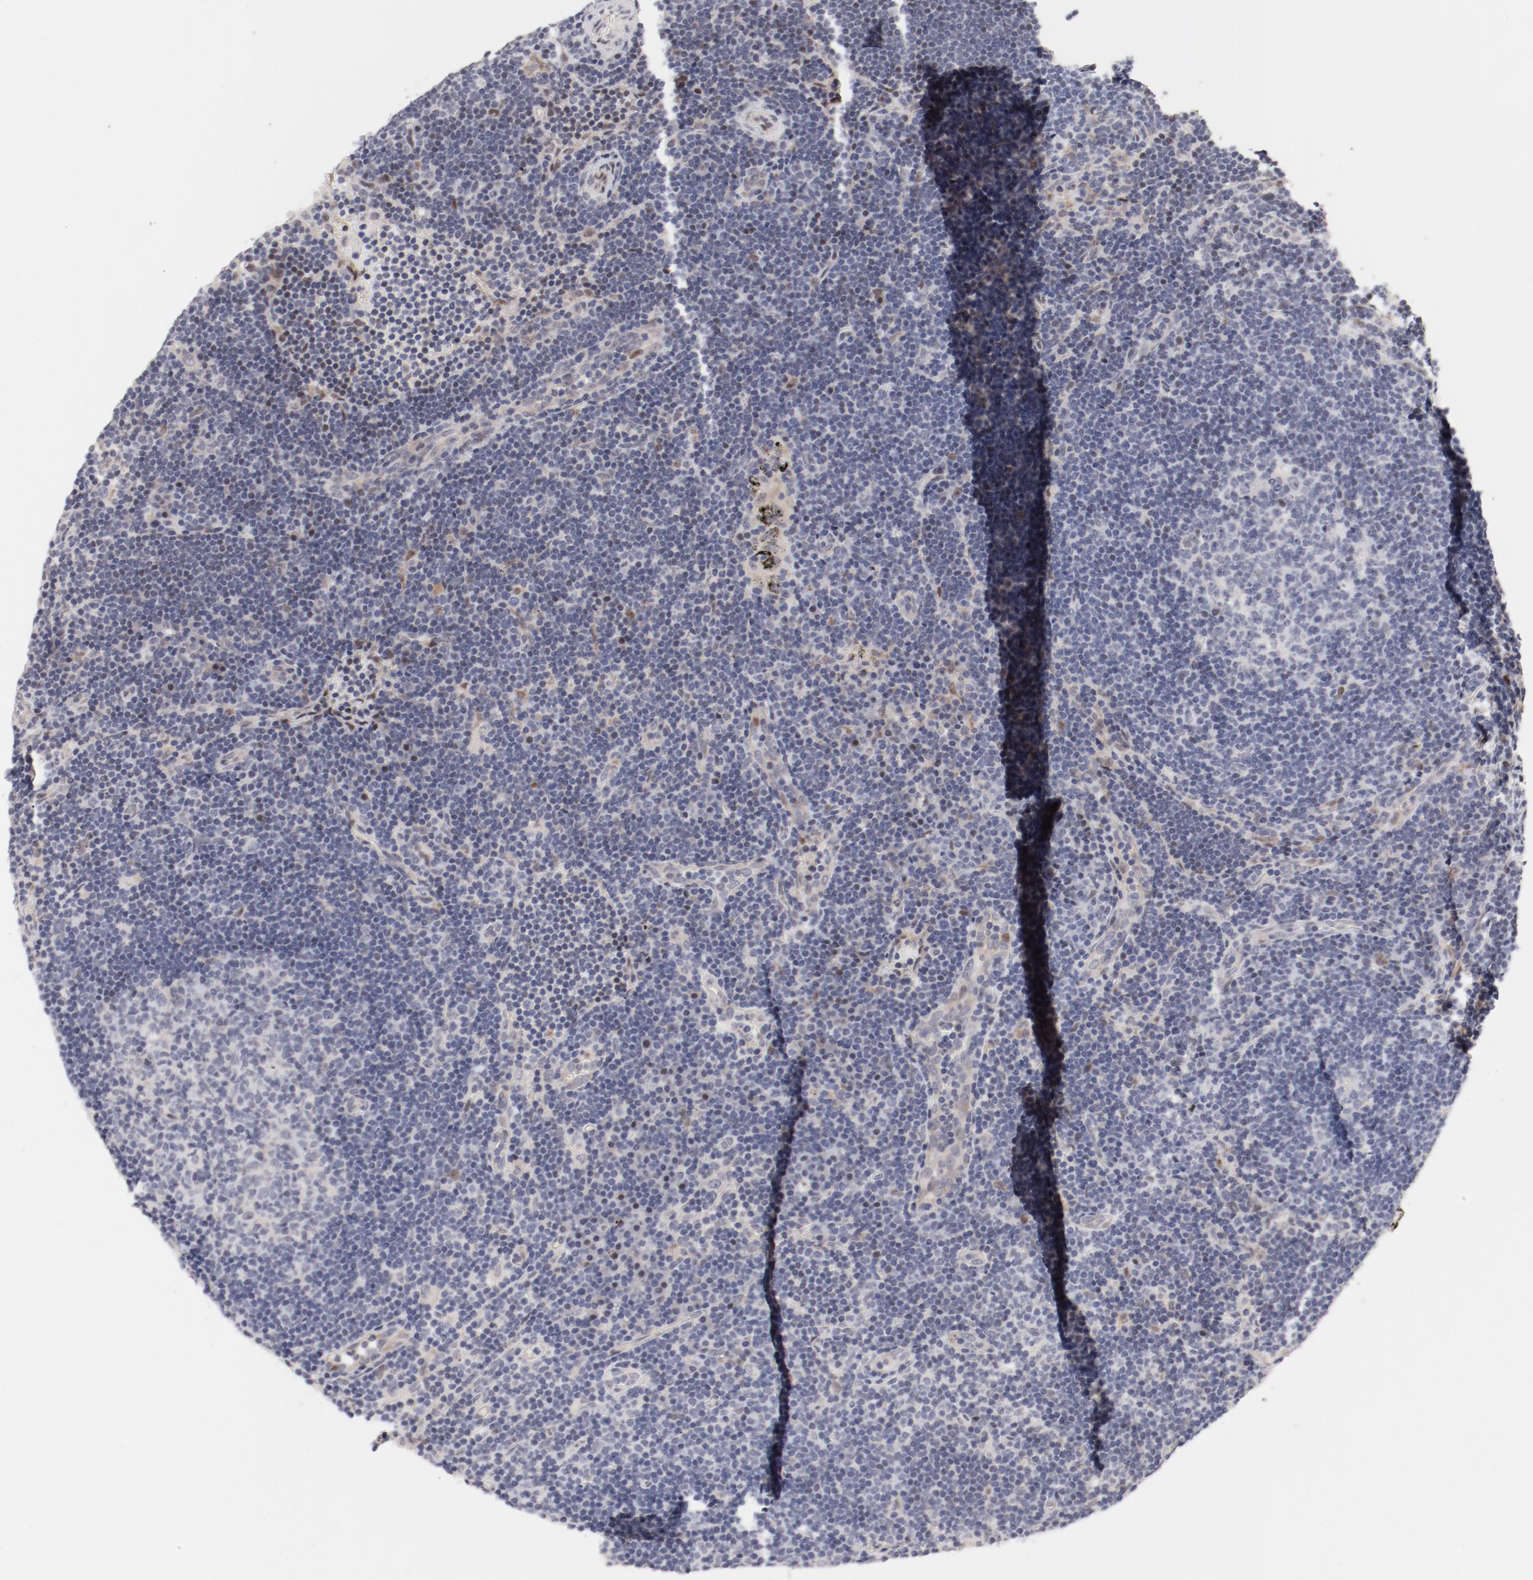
{"staining": {"intensity": "weak", "quantity": "<25%", "location": "cytoplasmic/membranous"}, "tissue": "lymph node", "cell_type": "Germinal center cells", "image_type": "normal", "snomed": [{"axis": "morphology", "description": "Normal tissue, NOS"}, {"axis": "morphology", "description": "Squamous cell carcinoma, metastatic, NOS"}, {"axis": "topography", "description": "Lymph node"}], "caption": "An immunohistochemistry (IHC) photomicrograph of benign lymph node is shown. There is no staining in germinal center cells of lymph node. (DAB (3,3'-diaminobenzidine) immunohistochemistry (IHC) visualized using brightfield microscopy, high magnification).", "gene": "FSCB", "patient": {"sex": "female", "age": 53}}